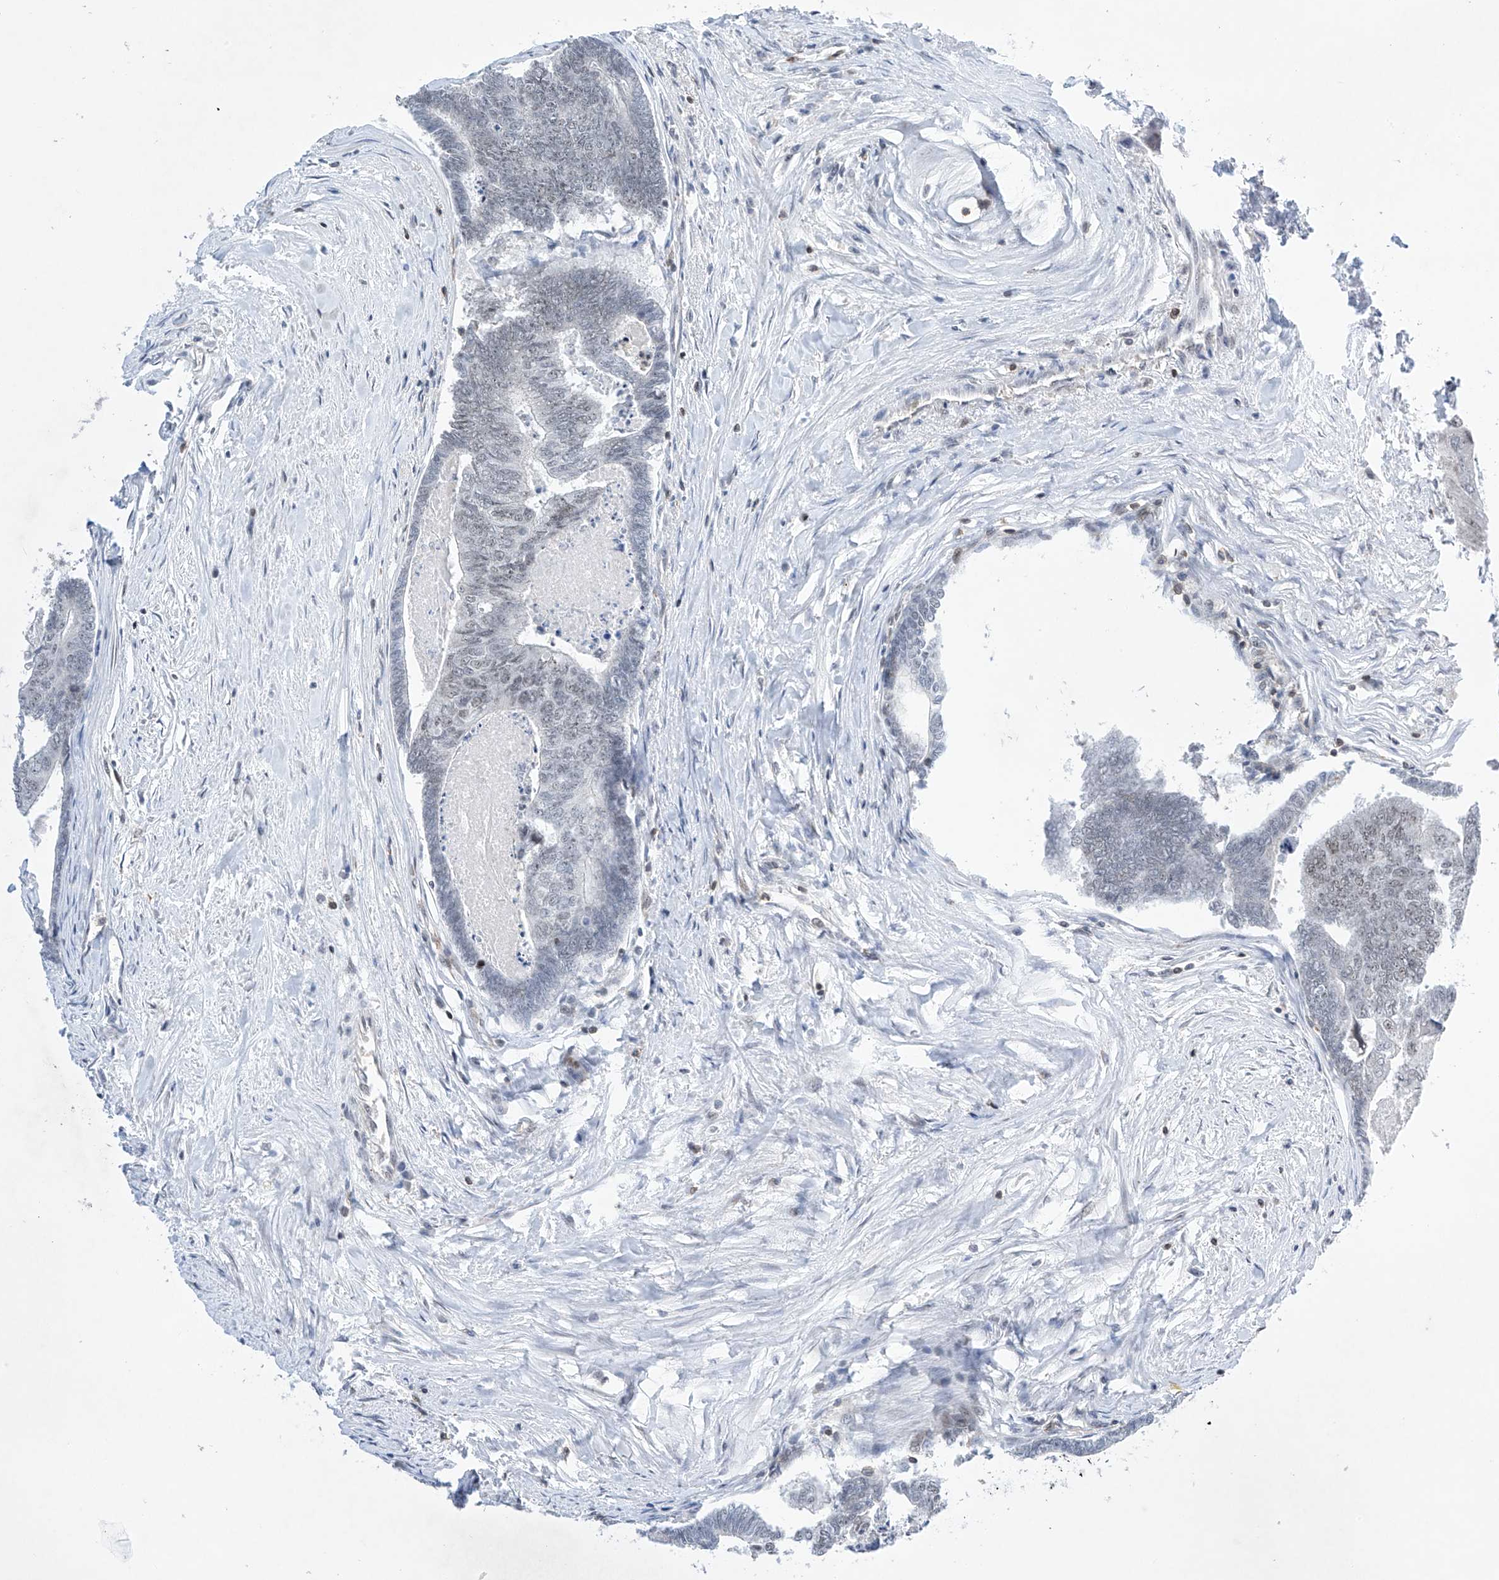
{"staining": {"intensity": "weak", "quantity": "<25%", "location": "nuclear"}, "tissue": "colorectal cancer", "cell_type": "Tumor cells", "image_type": "cancer", "snomed": [{"axis": "morphology", "description": "Adenocarcinoma, NOS"}, {"axis": "topography", "description": "Colon"}], "caption": "Human adenocarcinoma (colorectal) stained for a protein using immunohistochemistry (IHC) demonstrates no staining in tumor cells.", "gene": "MSL3", "patient": {"sex": "female", "age": 67}}